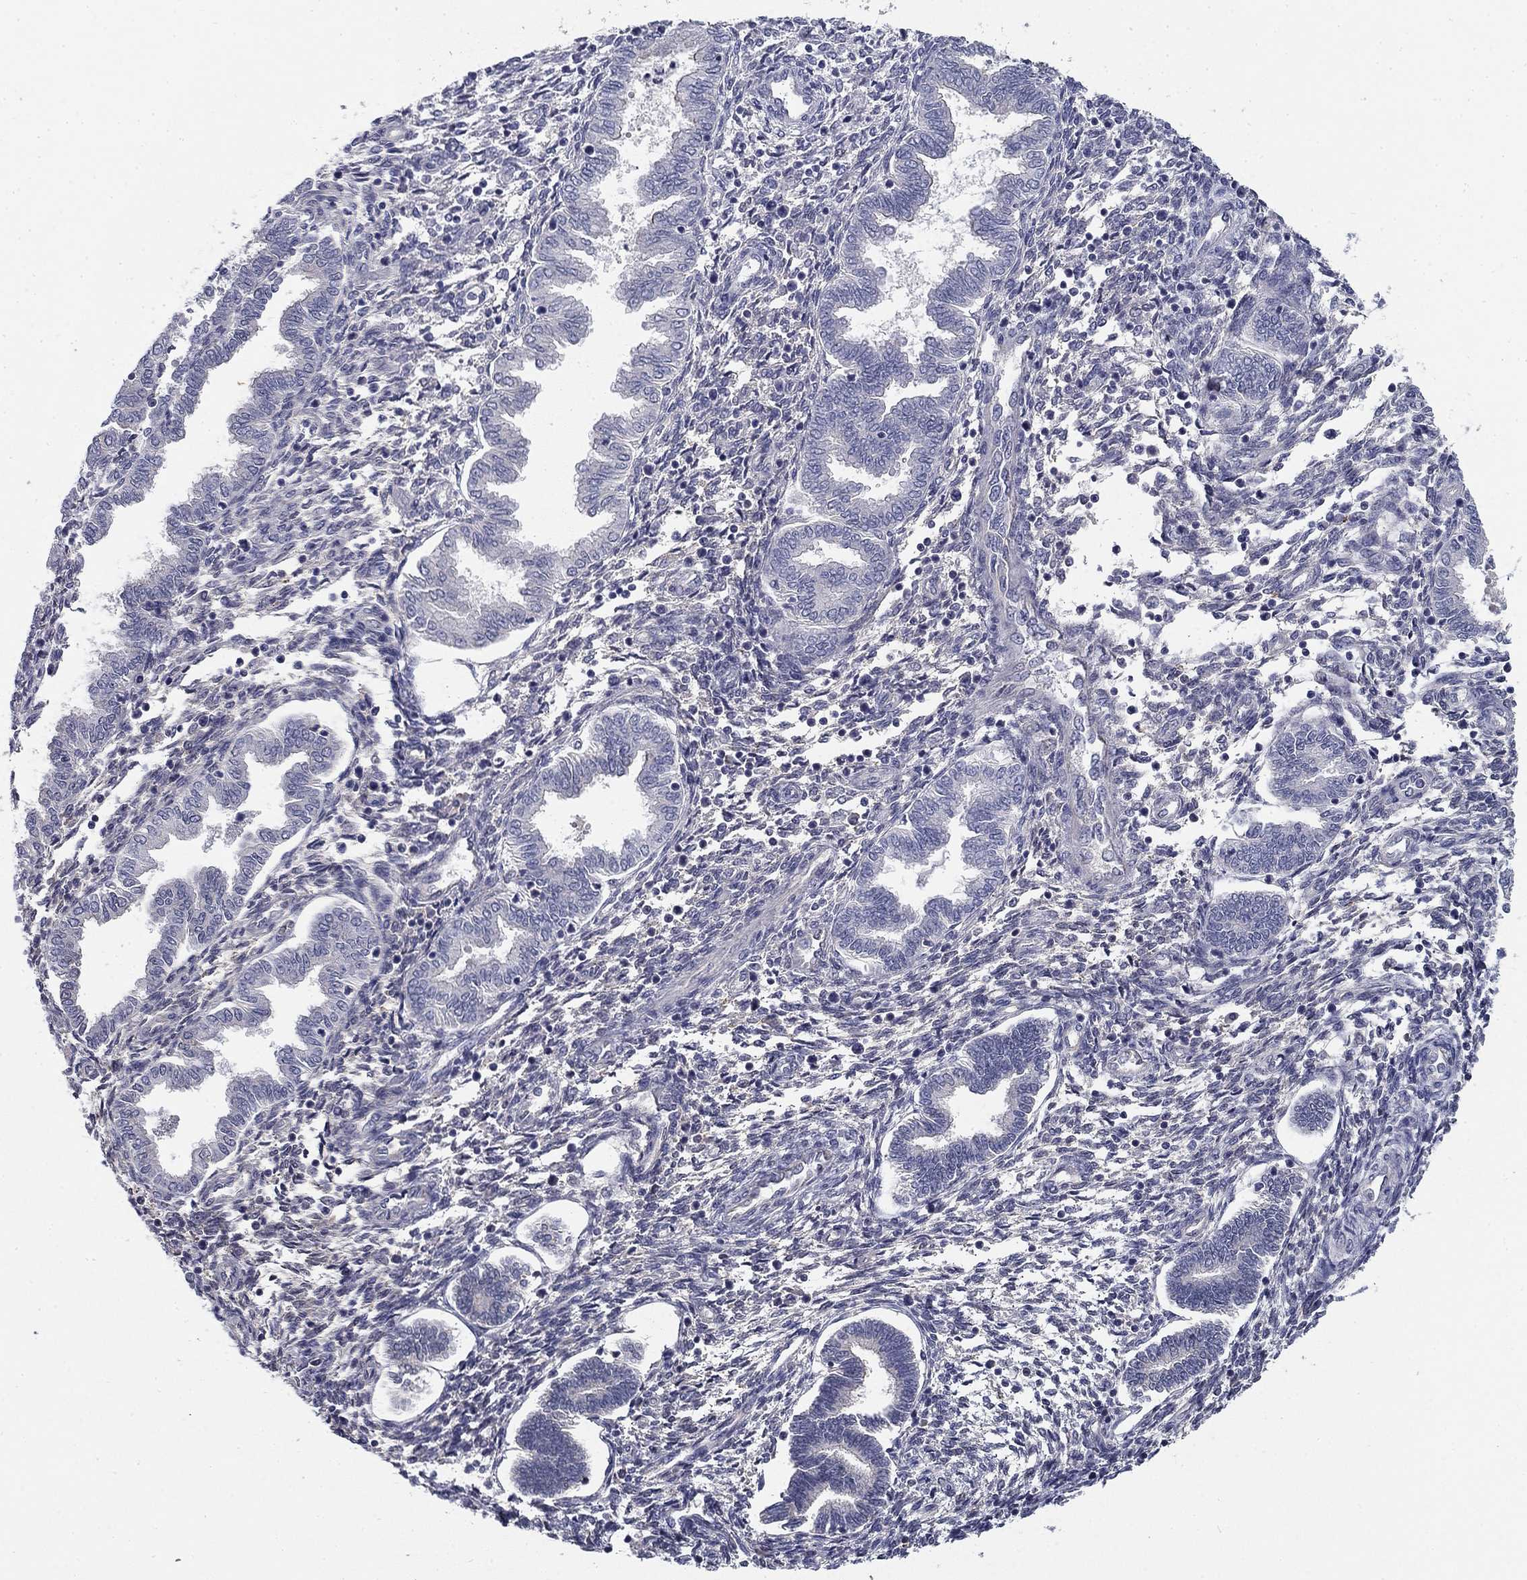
{"staining": {"intensity": "negative", "quantity": "none", "location": "none"}, "tissue": "endometrium", "cell_type": "Cells in endometrial stroma", "image_type": "normal", "snomed": [{"axis": "morphology", "description": "Normal tissue, NOS"}, {"axis": "topography", "description": "Endometrium"}], "caption": "Immunohistochemistry image of benign human endometrium stained for a protein (brown), which shows no positivity in cells in endometrial stroma.", "gene": "CPLX4", "patient": {"sex": "female", "age": 42}}